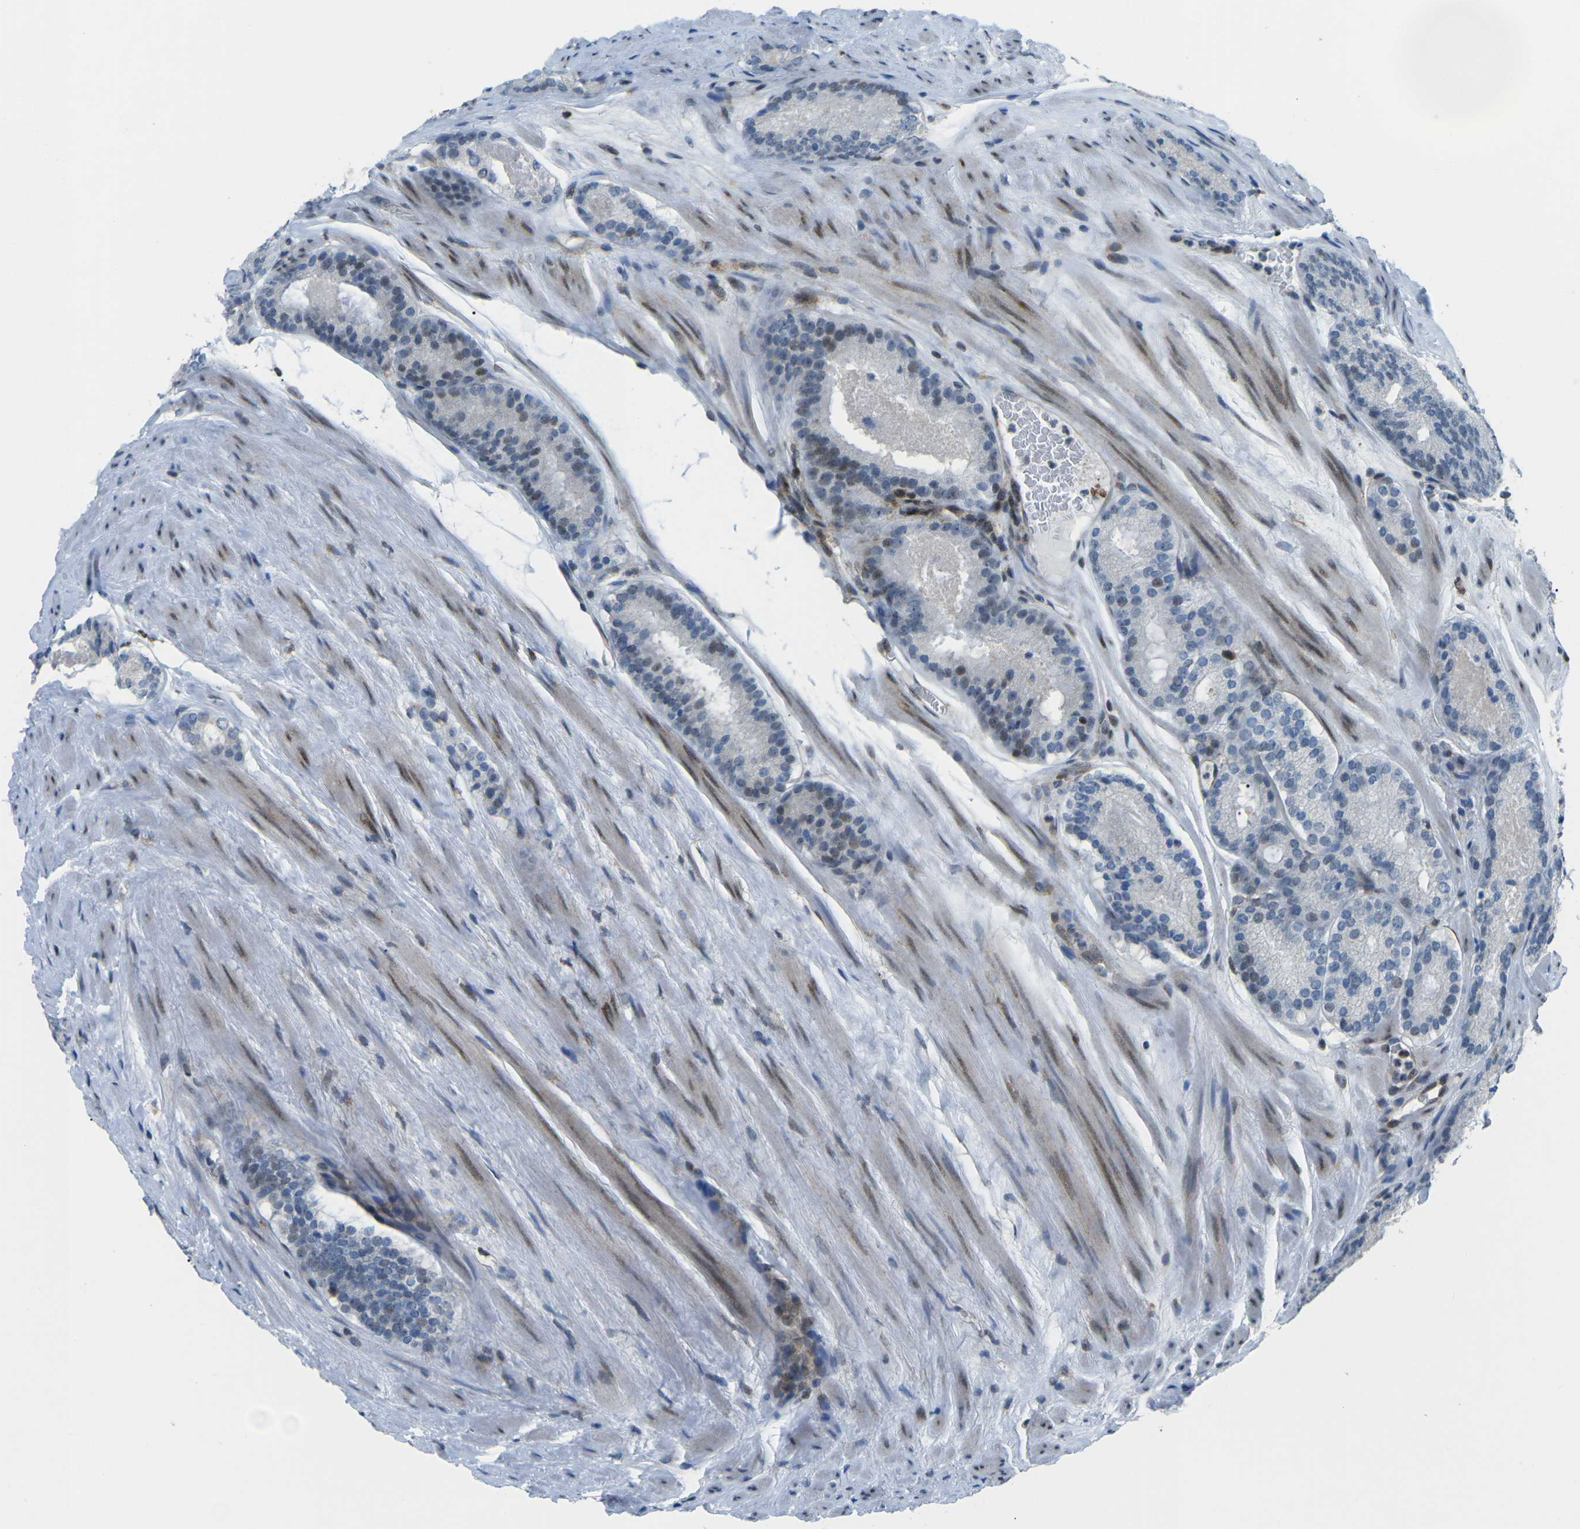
{"staining": {"intensity": "moderate", "quantity": "<25%", "location": "nuclear"}, "tissue": "prostate cancer", "cell_type": "Tumor cells", "image_type": "cancer", "snomed": [{"axis": "morphology", "description": "Adenocarcinoma, Low grade"}, {"axis": "topography", "description": "Prostate"}], "caption": "Immunohistochemical staining of human low-grade adenocarcinoma (prostate) reveals low levels of moderate nuclear protein positivity in about <25% of tumor cells.", "gene": "MBNL1", "patient": {"sex": "male", "age": 69}}